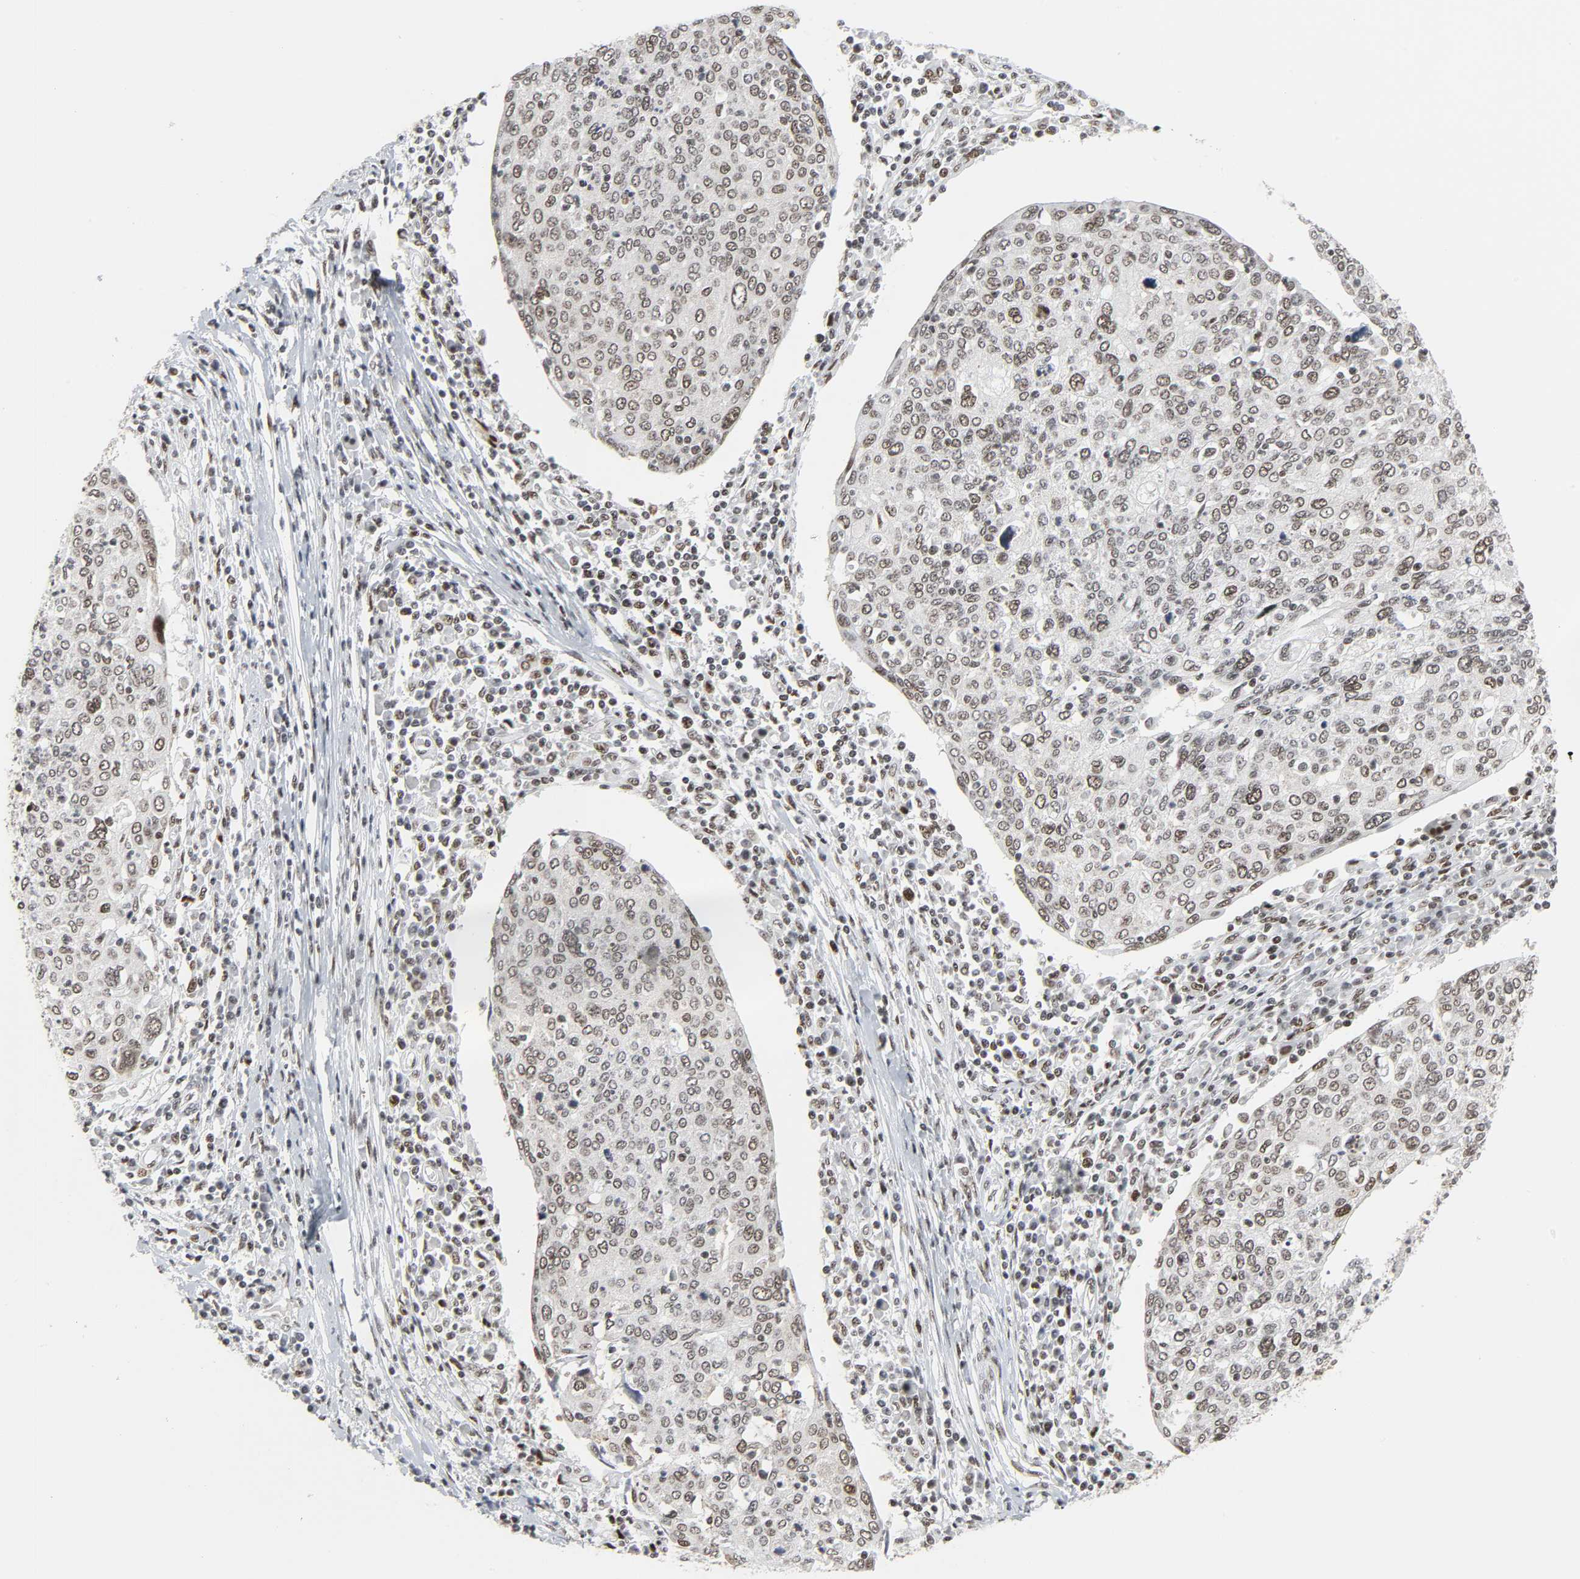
{"staining": {"intensity": "weak", "quantity": ">75%", "location": "nuclear"}, "tissue": "cervical cancer", "cell_type": "Tumor cells", "image_type": "cancer", "snomed": [{"axis": "morphology", "description": "Squamous cell carcinoma, NOS"}, {"axis": "topography", "description": "Cervix"}], "caption": "This photomicrograph reveals IHC staining of human cervical cancer, with low weak nuclear positivity in about >75% of tumor cells.", "gene": "CDK7", "patient": {"sex": "female", "age": 40}}